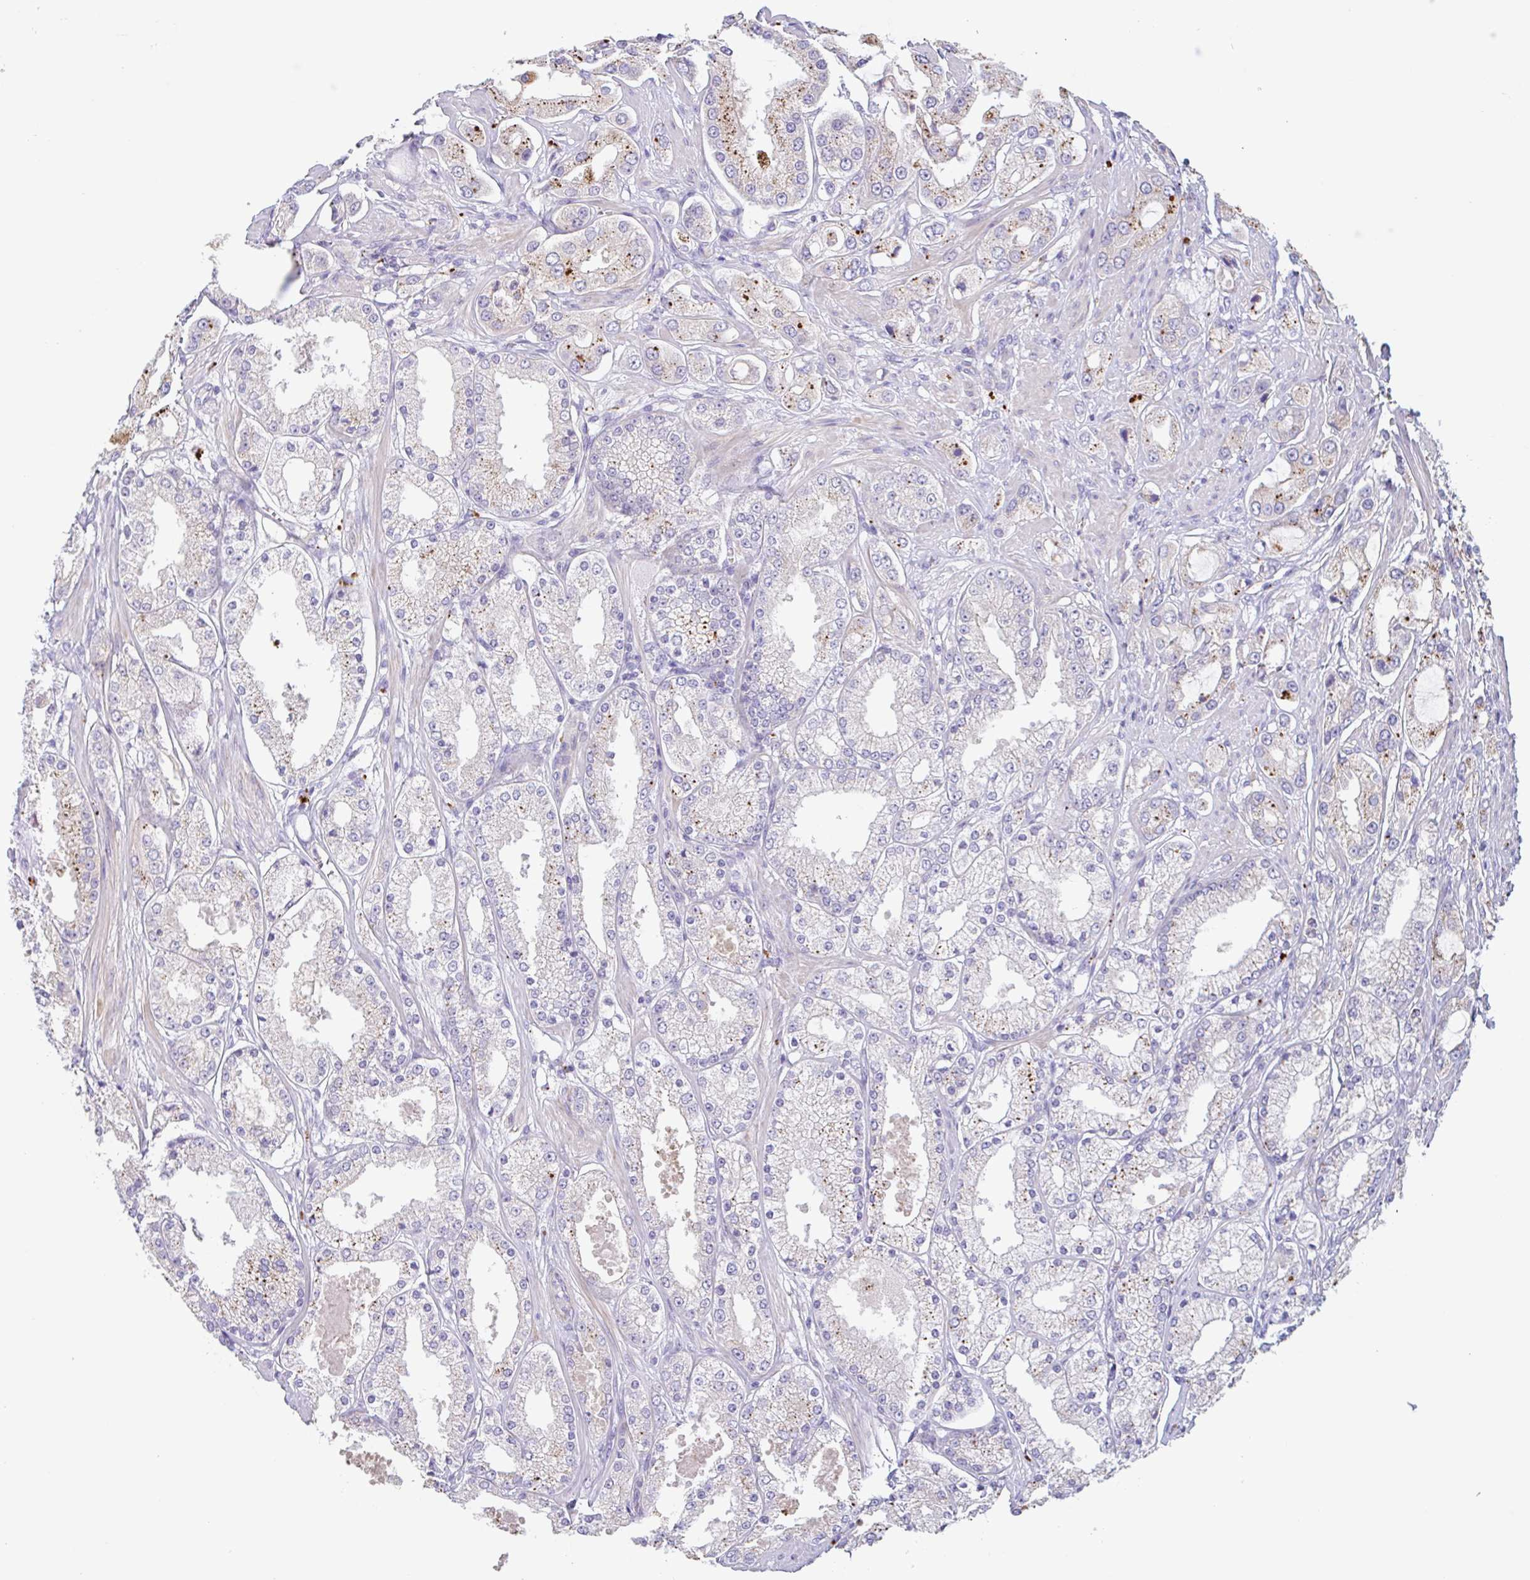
{"staining": {"intensity": "moderate", "quantity": "<25%", "location": "cytoplasmic/membranous"}, "tissue": "prostate cancer", "cell_type": "Tumor cells", "image_type": "cancer", "snomed": [{"axis": "morphology", "description": "Adenocarcinoma, High grade"}, {"axis": "topography", "description": "Prostate"}], "caption": "There is low levels of moderate cytoplasmic/membranous expression in tumor cells of high-grade adenocarcinoma (prostate), as demonstrated by immunohistochemical staining (brown color).", "gene": "LENG9", "patient": {"sex": "male", "age": 68}}